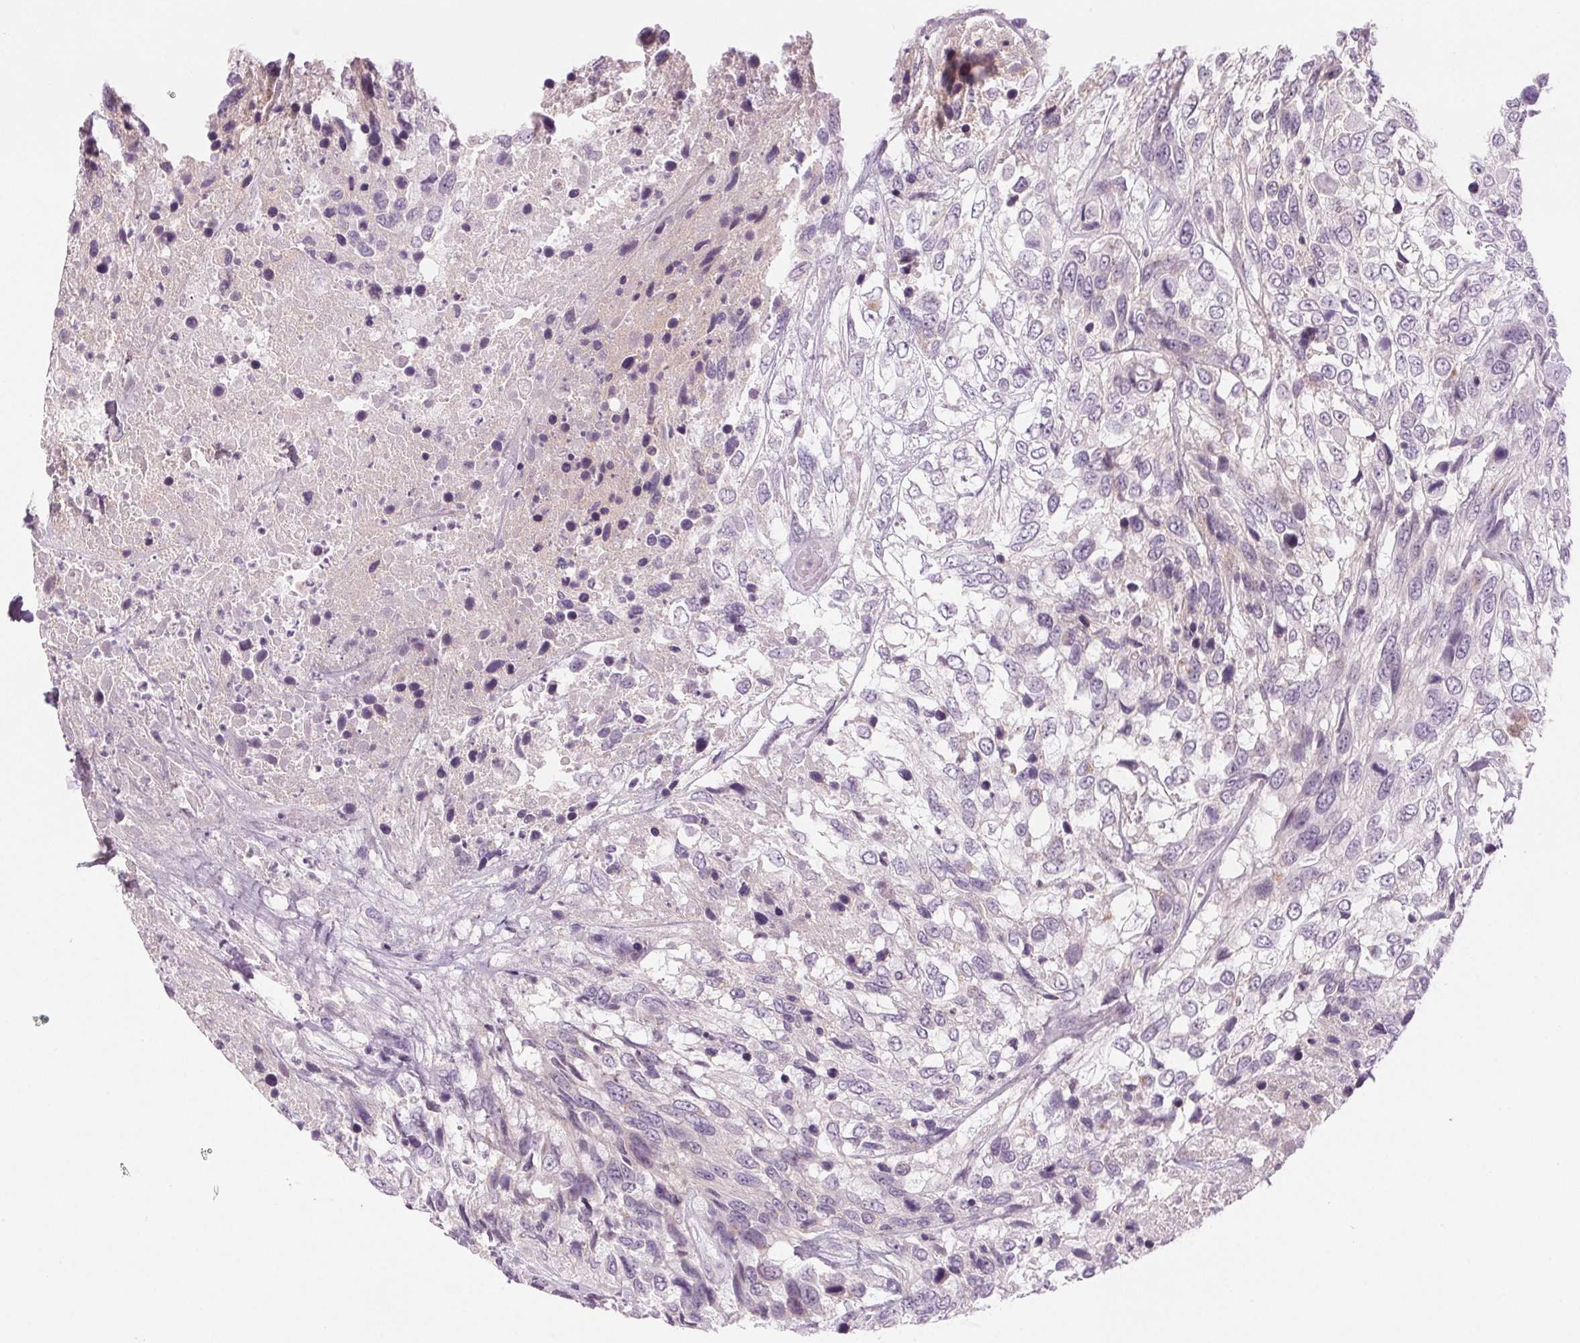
{"staining": {"intensity": "negative", "quantity": "none", "location": "none"}, "tissue": "urothelial cancer", "cell_type": "Tumor cells", "image_type": "cancer", "snomed": [{"axis": "morphology", "description": "Urothelial carcinoma, High grade"}, {"axis": "topography", "description": "Urinary bladder"}], "caption": "This histopathology image is of urothelial cancer stained with IHC to label a protein in brown with the nuclei are counter-stained blue. There is no positivity in tumor cells. (DAB (3,3'-diaminobenzidine) immunohistochemistry (IHC) visualized using brightfield microscopy, high magnification).", "gene": "EHHADH", "patient": {"sex": "female", "age": 70}}